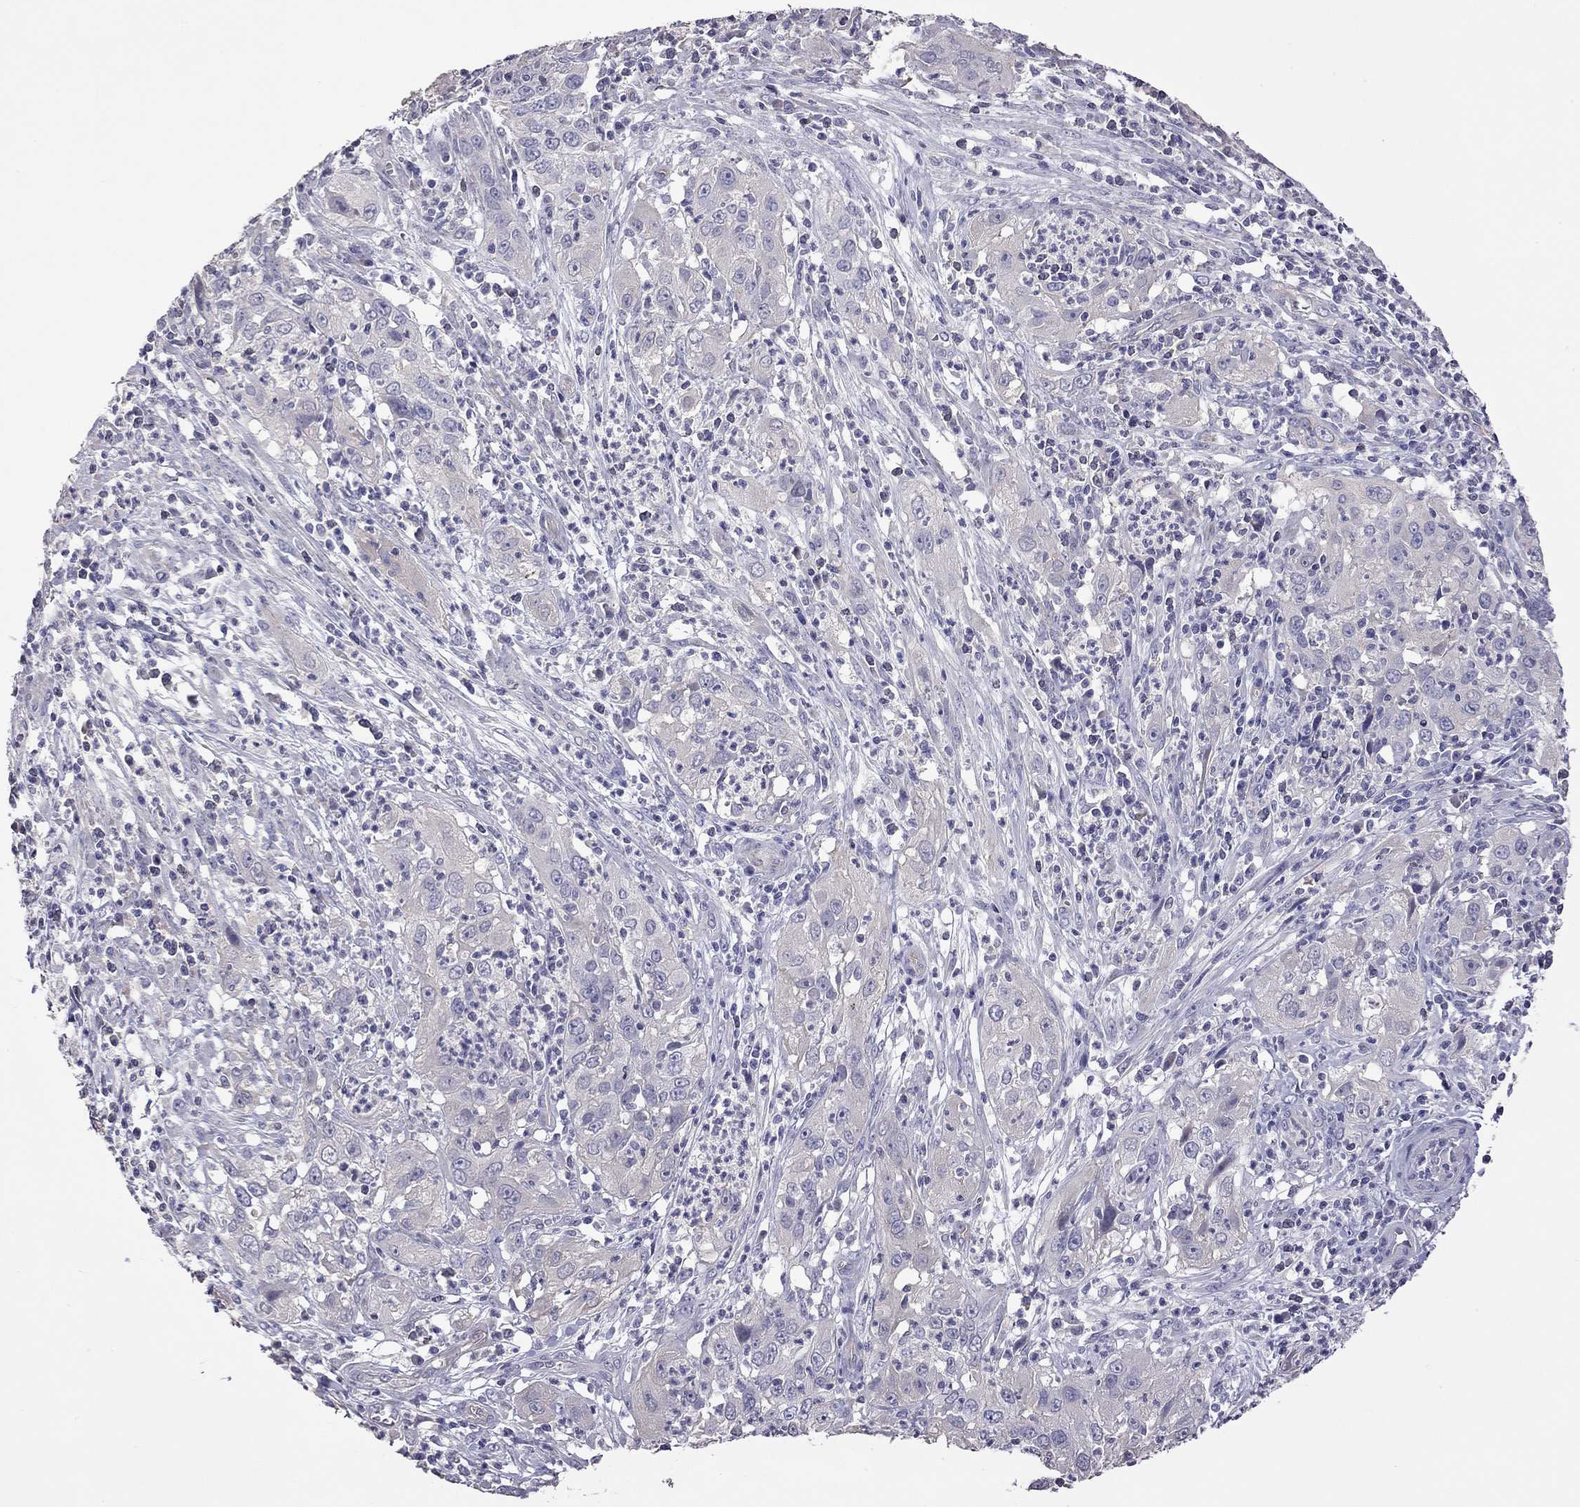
{"staining": {"intensity": "negative", "quantity": "none", "location": "none"}, "tissue": "cervical cancer", "cell_type": "Tumor cells", "image_type": "cancer", "snomed": [{"axis": "morphology", "description": "Squamous cell carcinoma, NOS"}, {"axis": "topography", "description": "Cervix"}], "caption": "Image shows no significant protein positivity in tumor cells of cervical cancer.", "gene": "FEZ1", "patient": {"sex": "female", "age": 32}}